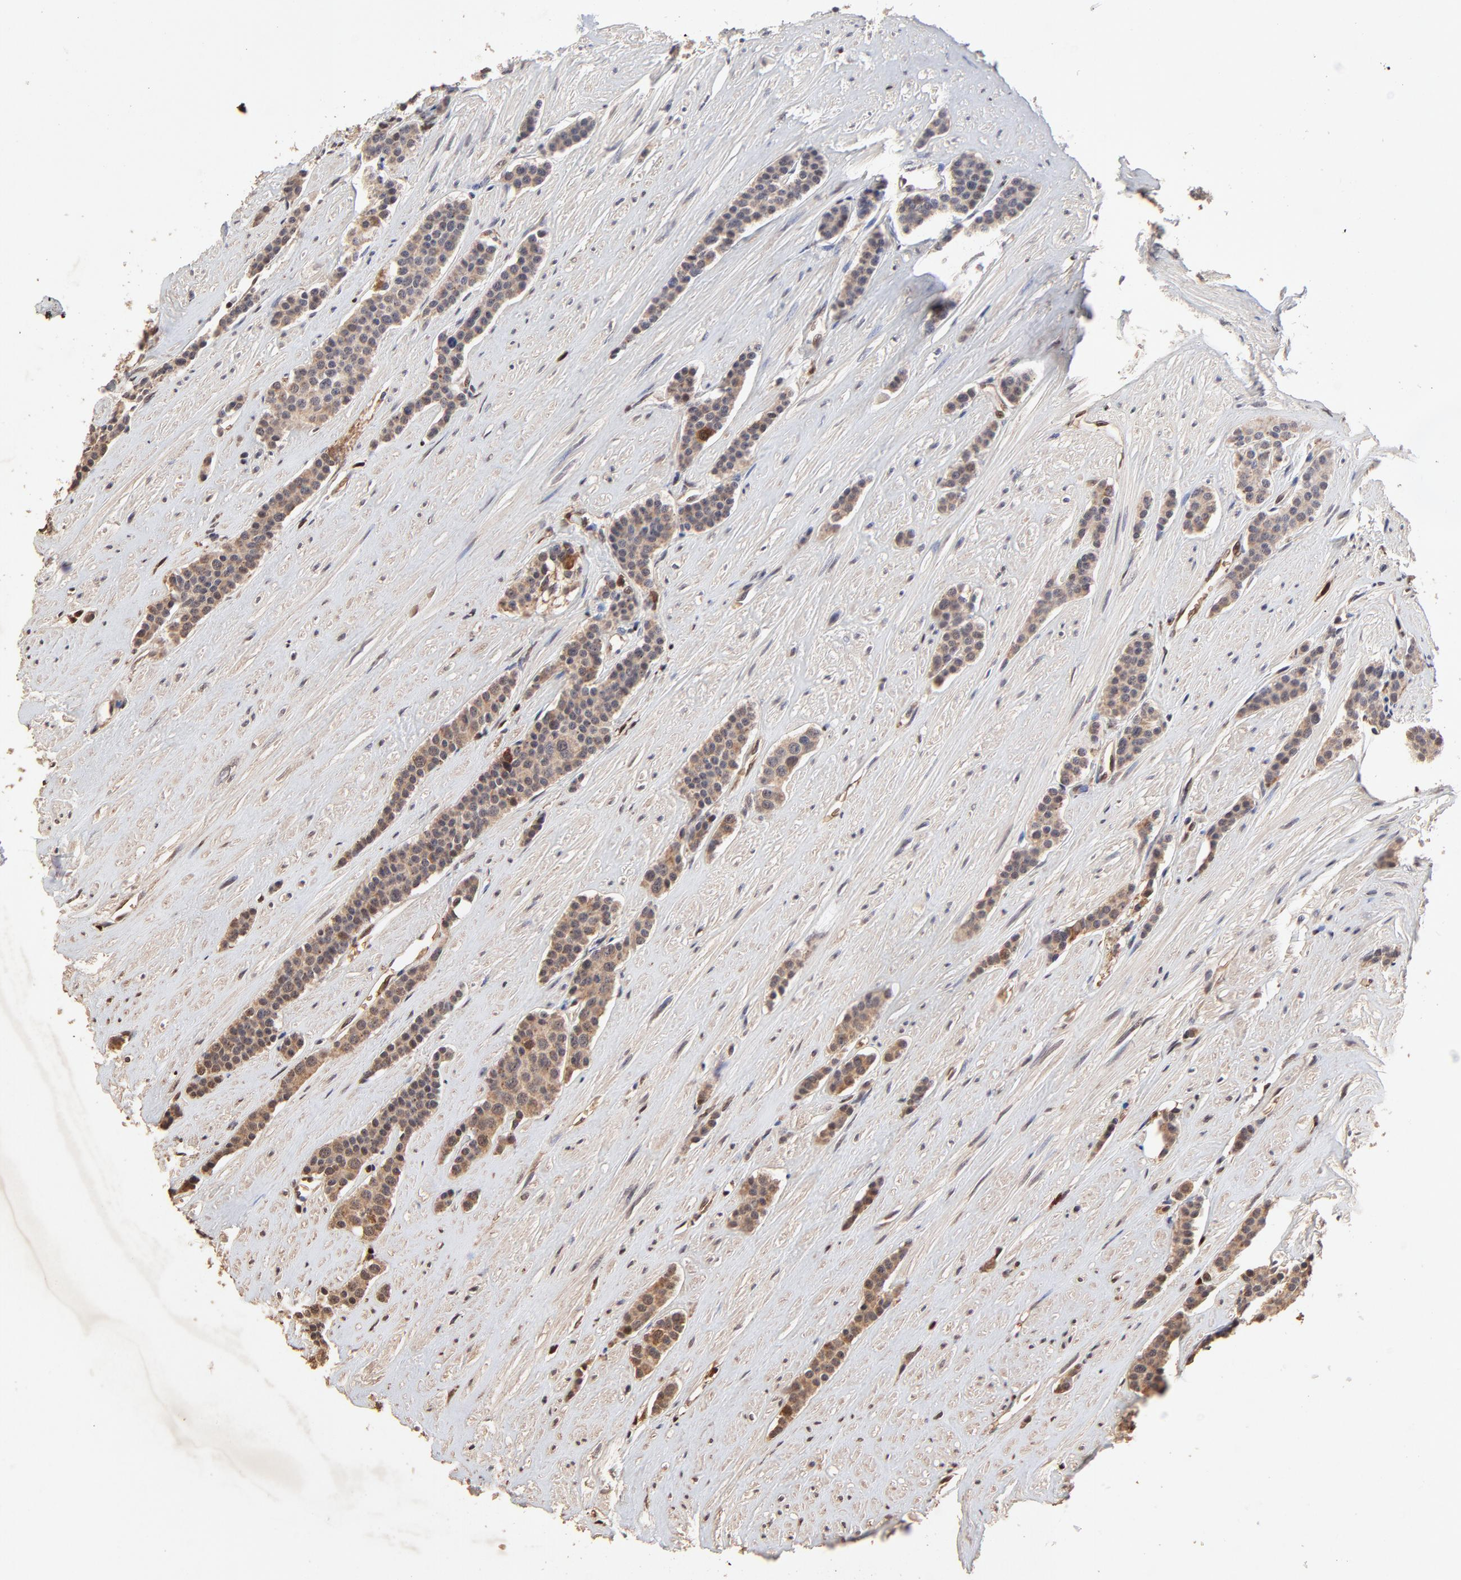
{"staining": {"intensity": "weak", "quantity": ">75%", "location": "cytoplasmic/membranous"}, "tissue": "carcinoid", "cell_type": "Tumor cells", "image_type": "cancer", "snomed": [{"axis": "morphology", "description": "Carcinoid, malignant, NOS"}, {"axis": "topography", "description": "Small intestine"}], "caption": "Immunohistochemical staining of human carcinoid (malignant) demonstrates low levels of weak cytoplasmic/membranous protein expression in about >75% of tumor cells.", "gene": "CASP1", "patient": {"sex": "male", "age": 60}}